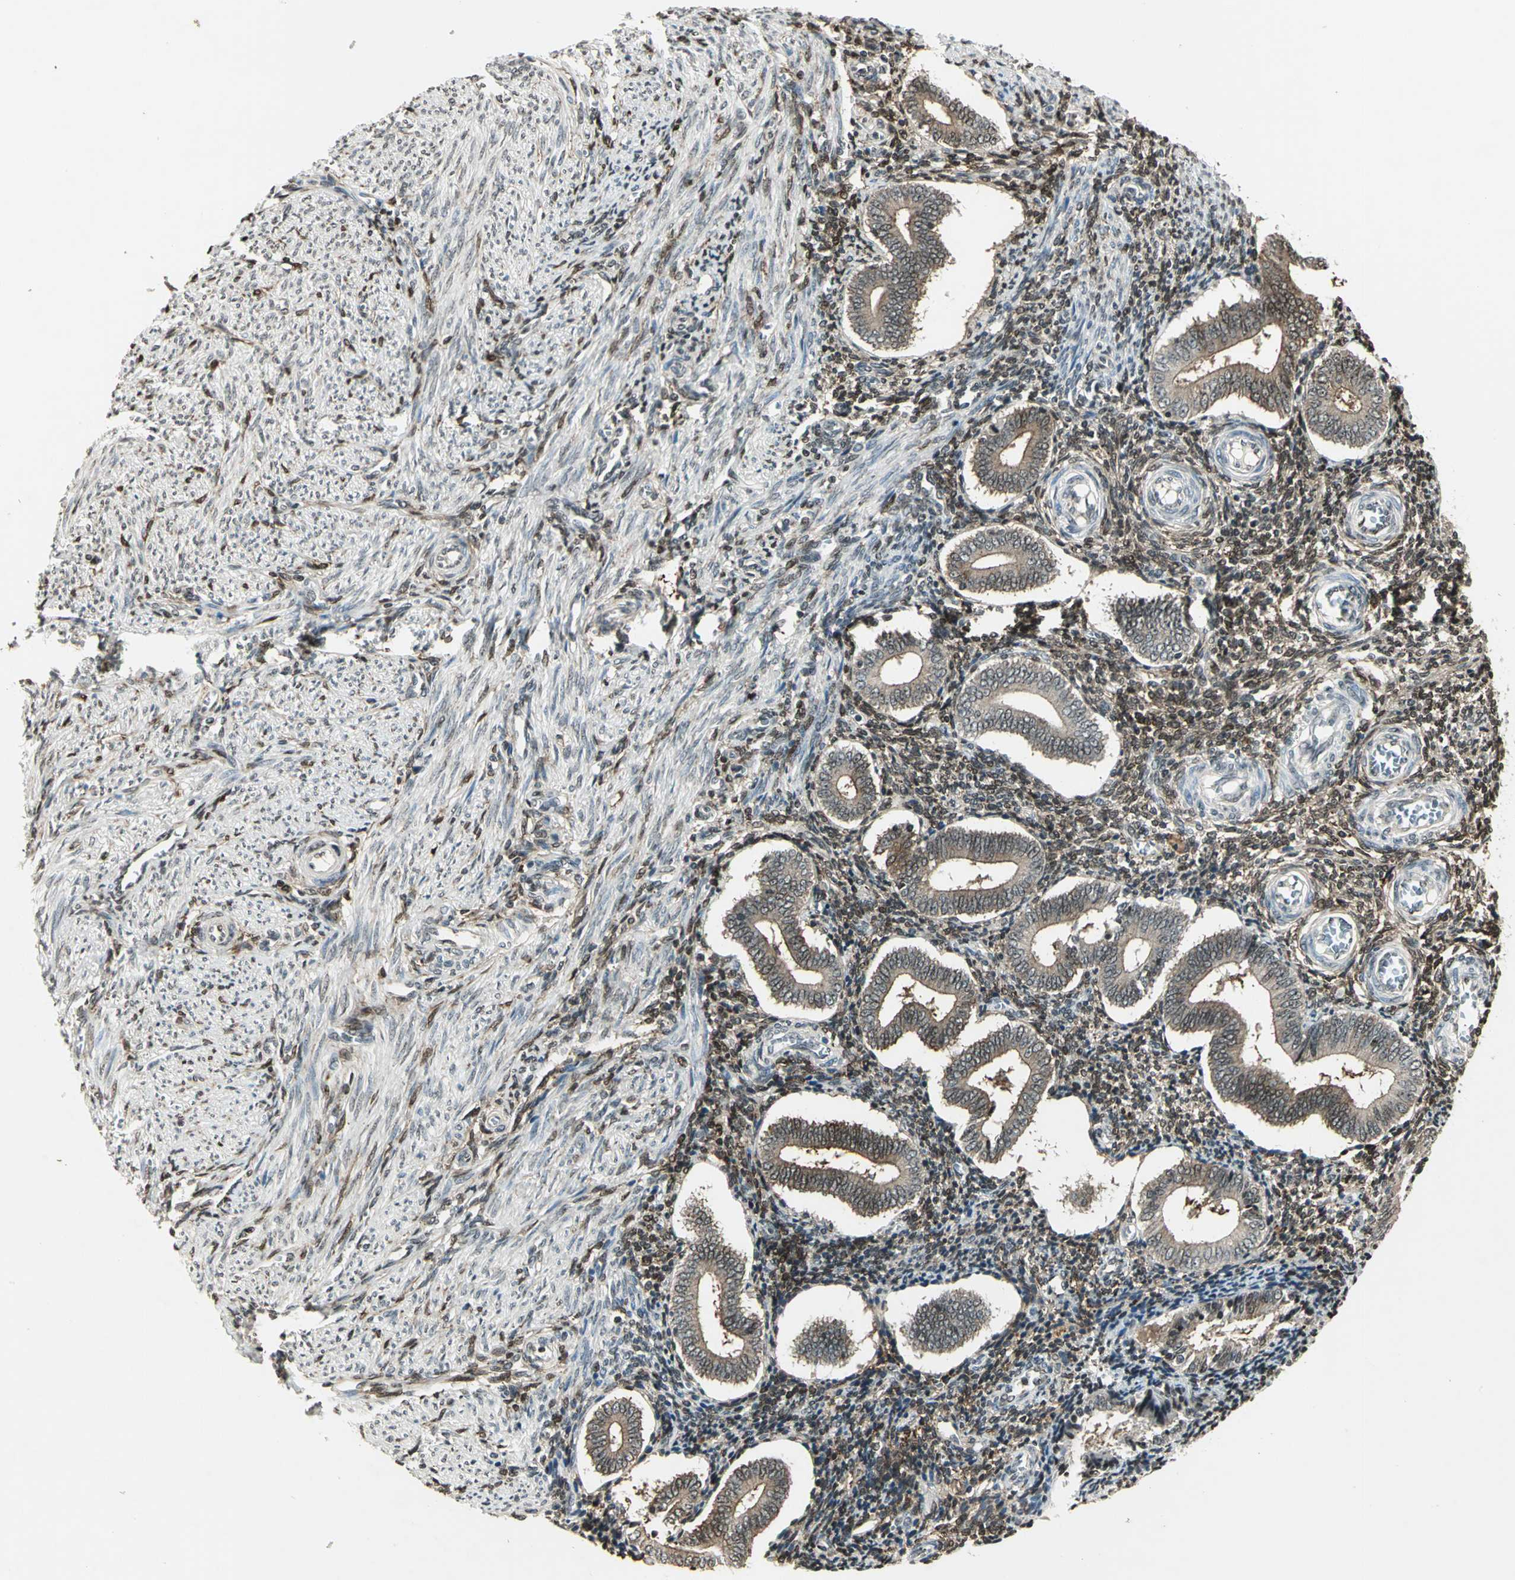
{"staining": {"intensity": "weak", "quantity": "25%-75%", "location": "cytoplasmic/membranous,nuclear"}, "tissue": "endometrium", "cell_type": "Cells in endometrial stroma", "image_type": "normal", "snomed": [{"axis": "morphology", "description": "Normal tissue, NOS"}, {"axis": "topography", "description": "Uterus"}, {"axis": "topography", "description": "Endometrium"}], "caption": "The image reveals immunohistochemical staining of normal endometrium. There is weak cytoplasmic/membranous,nuclear staining is identified in about 25%-75% of cells in endometrial stroma.", "gene": "LGALS3", "patient": {"sex": "female", "age": 33}}